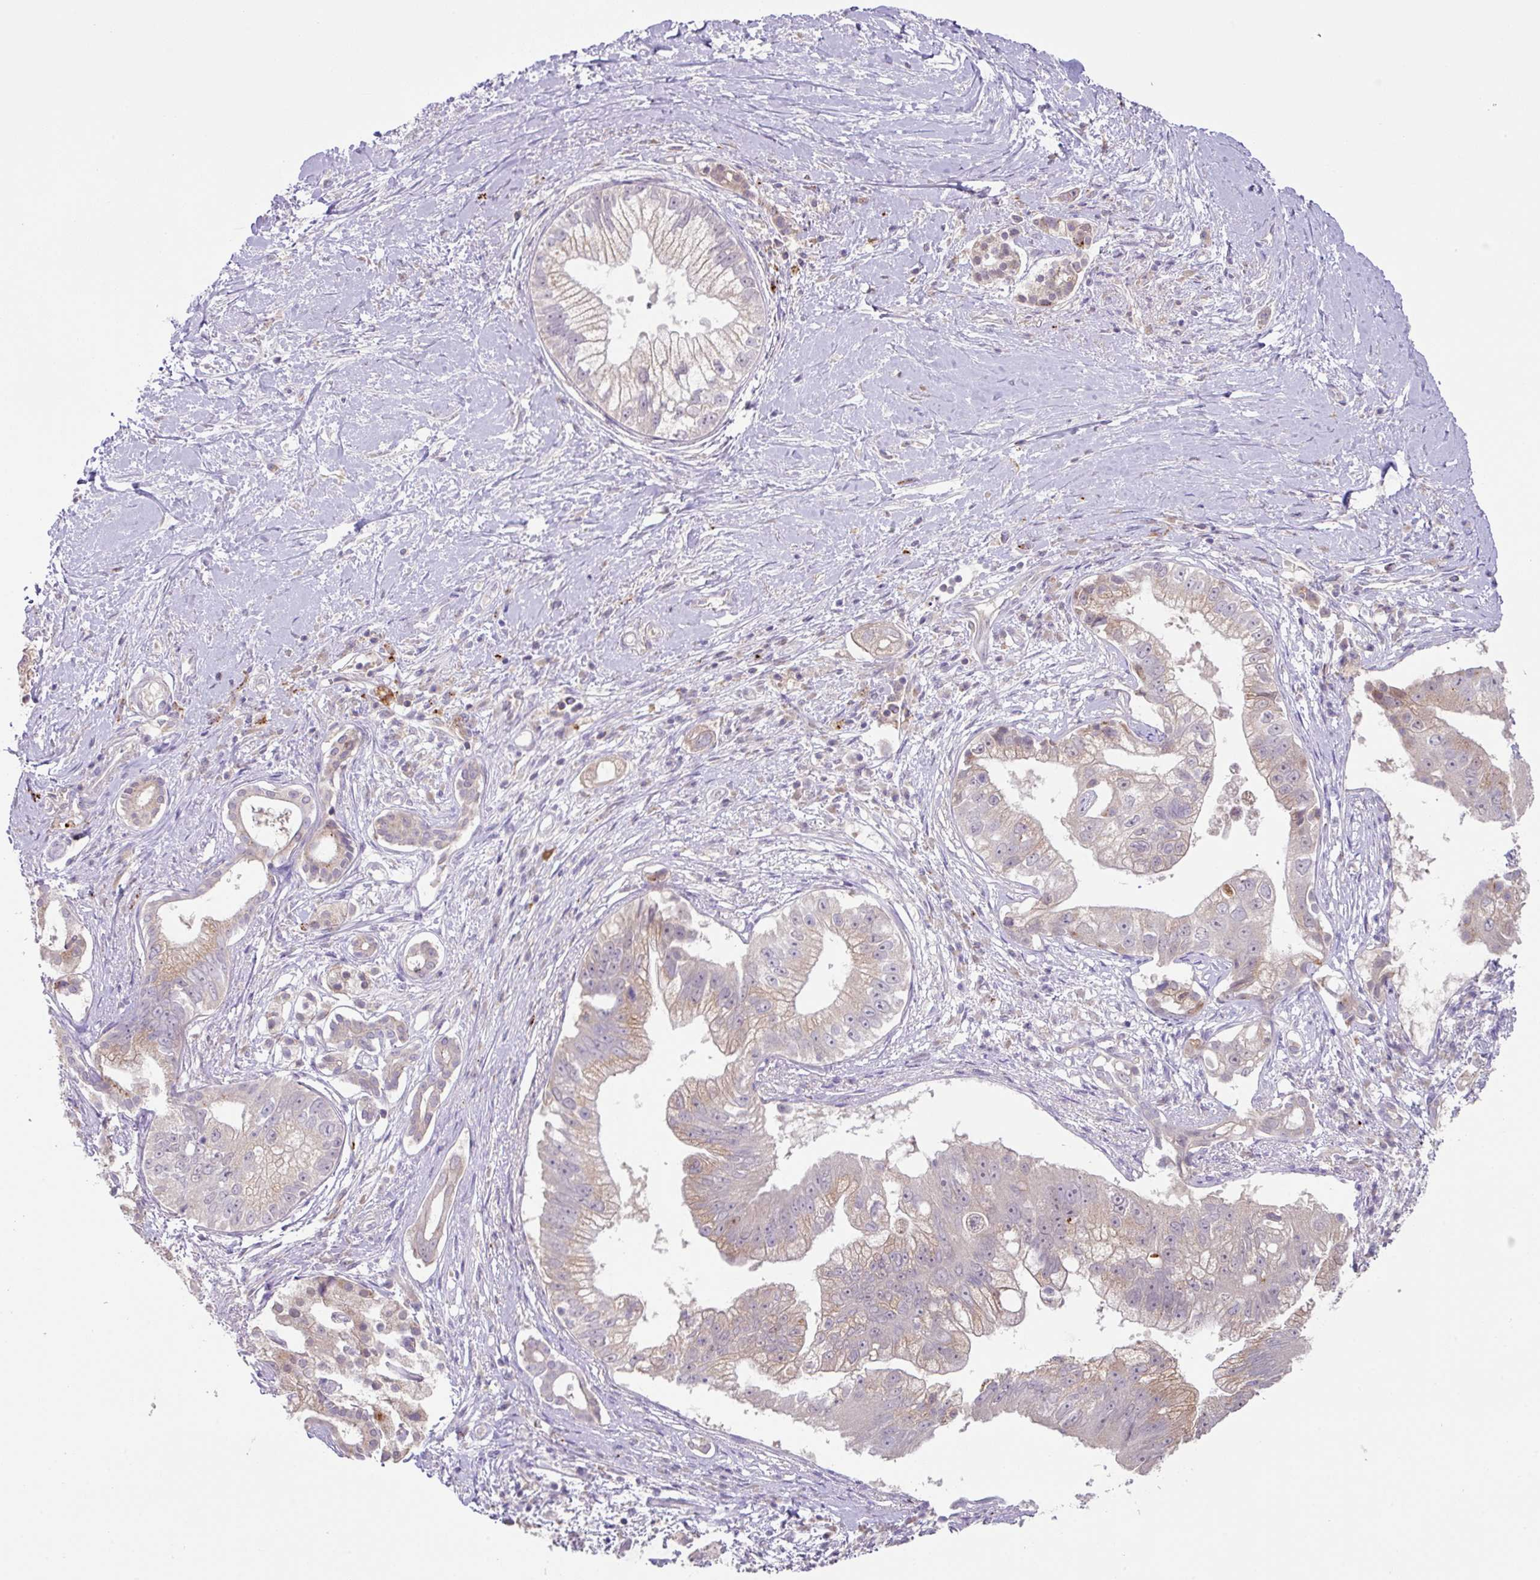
{"staining": {"intensity": "moderate", "quantity": "<25%", "location": "cytoplasmic/membranous"}, "tissue": "pancreatic cancer", "cell_type": "Tumor cells", "image_type": "cancer", "snomed": [{"axis": "morphology", "description": "Adenocarcinoma, NOS"}, {"axis": "topography", "description": "Pancreas"}], "caption": "Human pancreatic cancer (adenocarcinoma) stained with a brown dye reveals moderate cytoplasmic/membranous positive positivity in about <25% of tumor cells.", "gene": "PLEKHH3", "patient": {"sex": "male", "age": 70}}